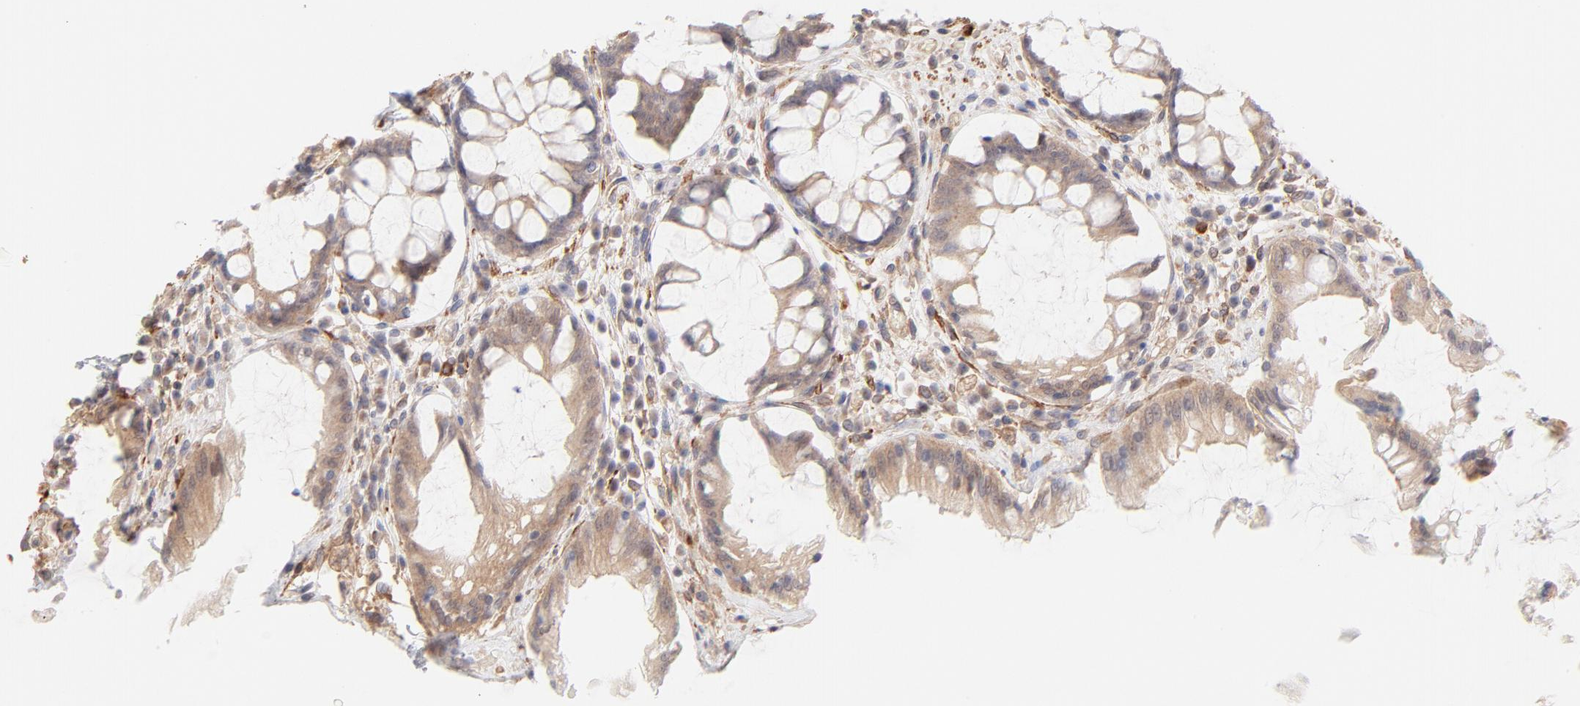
{"staining": {"intensity": "weak", "quantity": ">75%", "location": "cytoplasmic/membranous"}, "tissue": "rectum", "cell_type": "Glandular cells", "image_type": "normal", "snomed": [{"axis": "morphology", "description": "Normal tissue, NOS"}, {"axis": "topography", "description": "Rectum"}], "caption": "This image demonstrates unremarkable rectum stained with IHC to label a protein in brown. The cytoplasmic/membranous of glandular cells show weak positivity for the protein. Nuclei are counter-stained blue.", "gene": "LDLRAP1", "patient": {"sex": "female", "age": 46}}